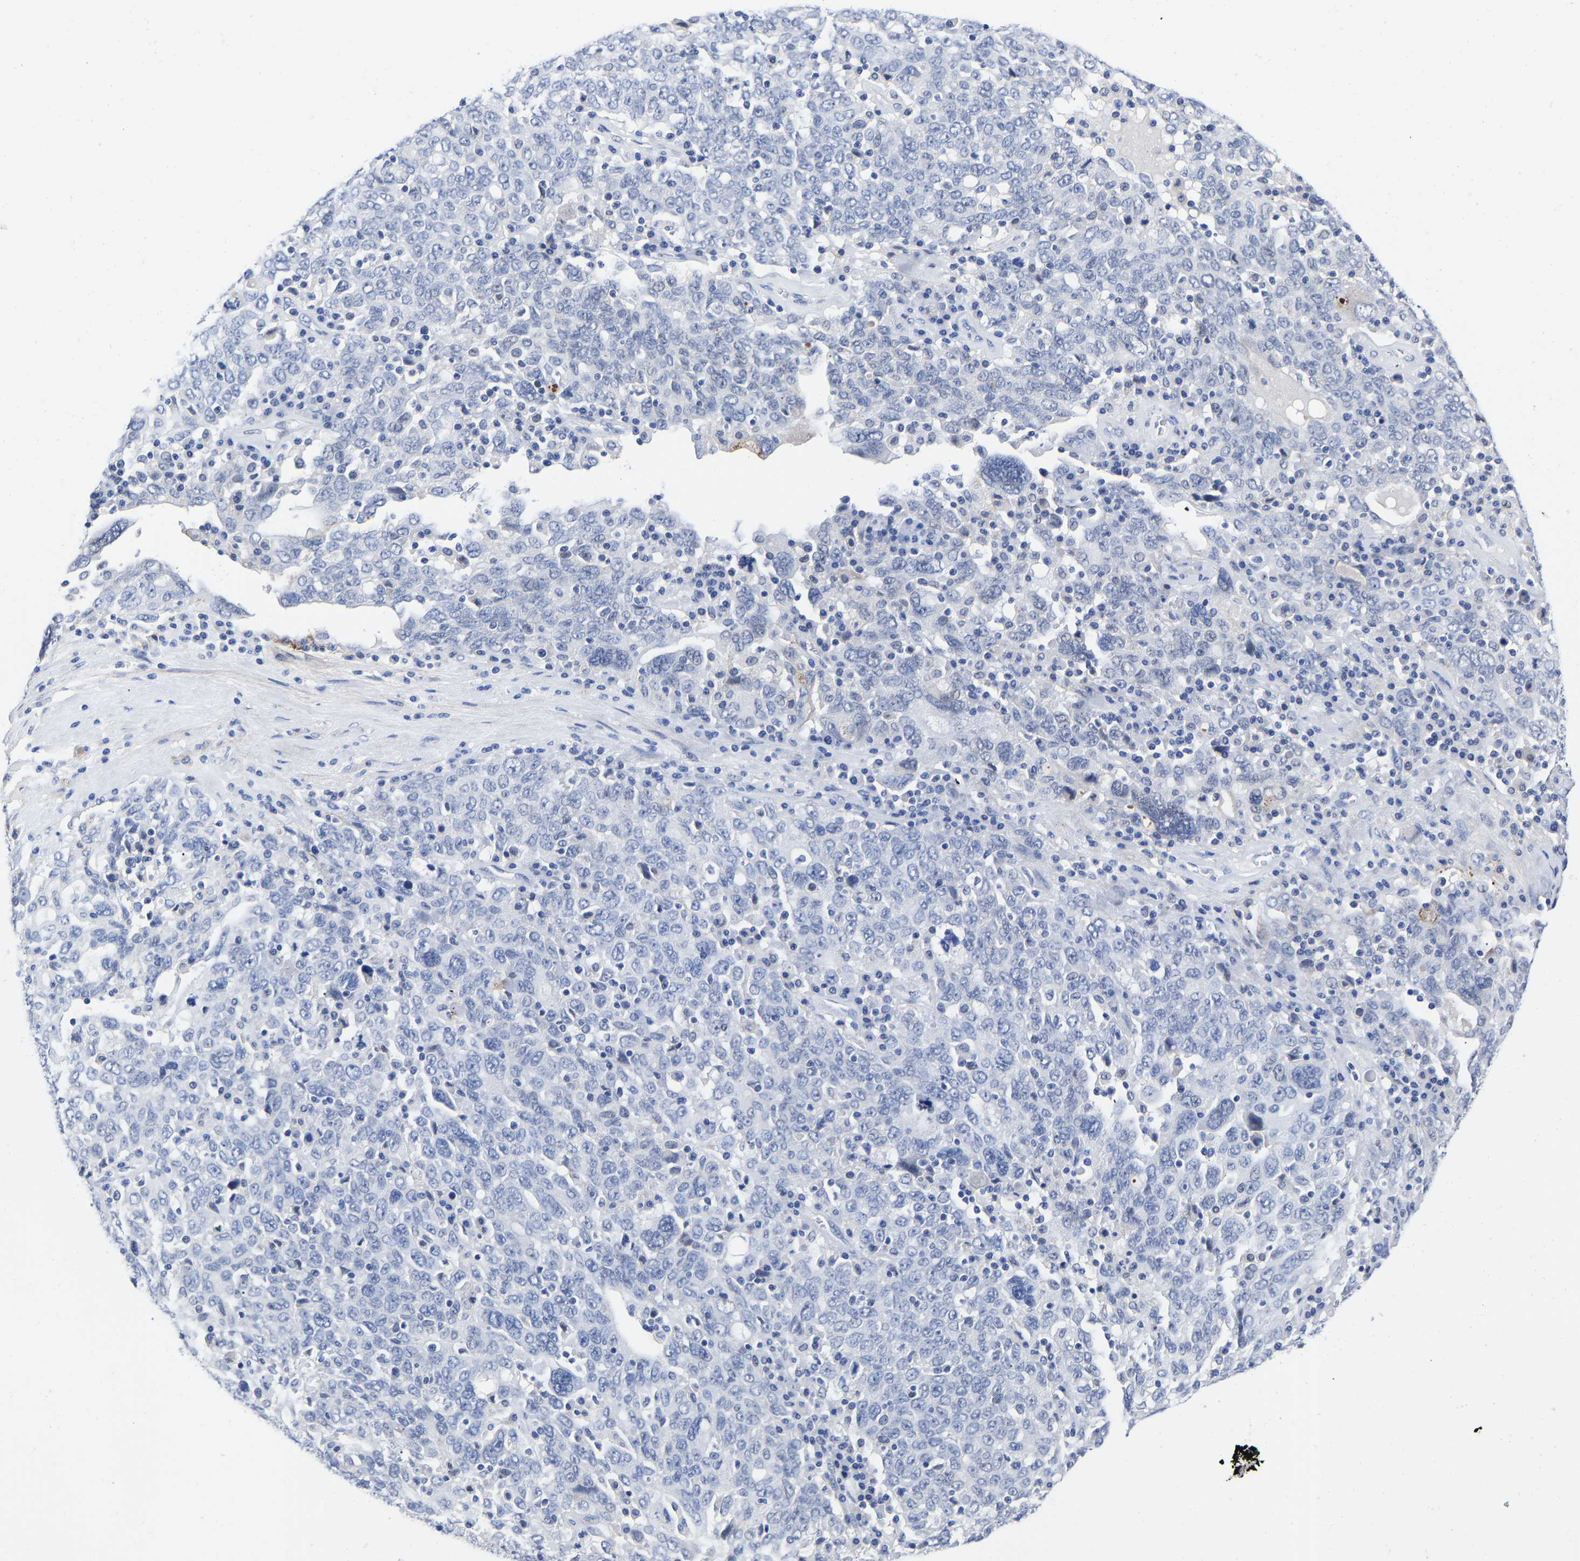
{"staining": {"intensity": "negative", "quantity": "none", "location": "none"}, "tissue": "ovarian cancer", "cell_type": "Tumor cells", "image_type": "cancer", "snomed": [{"axis": "morphology", "description": "Carcinoma, endometroid"}, {"axis": "topography", "description": "Ovary"}], "caption": "Immunohistochemistry histopathology image of ovarian endometroid carcinoma stained for a protein (brown), which shows no positivity in tumor cells. Nuclei are stained in blue.", "gene": "GPA33", "patient": {"sex": "female", "age": 62}}